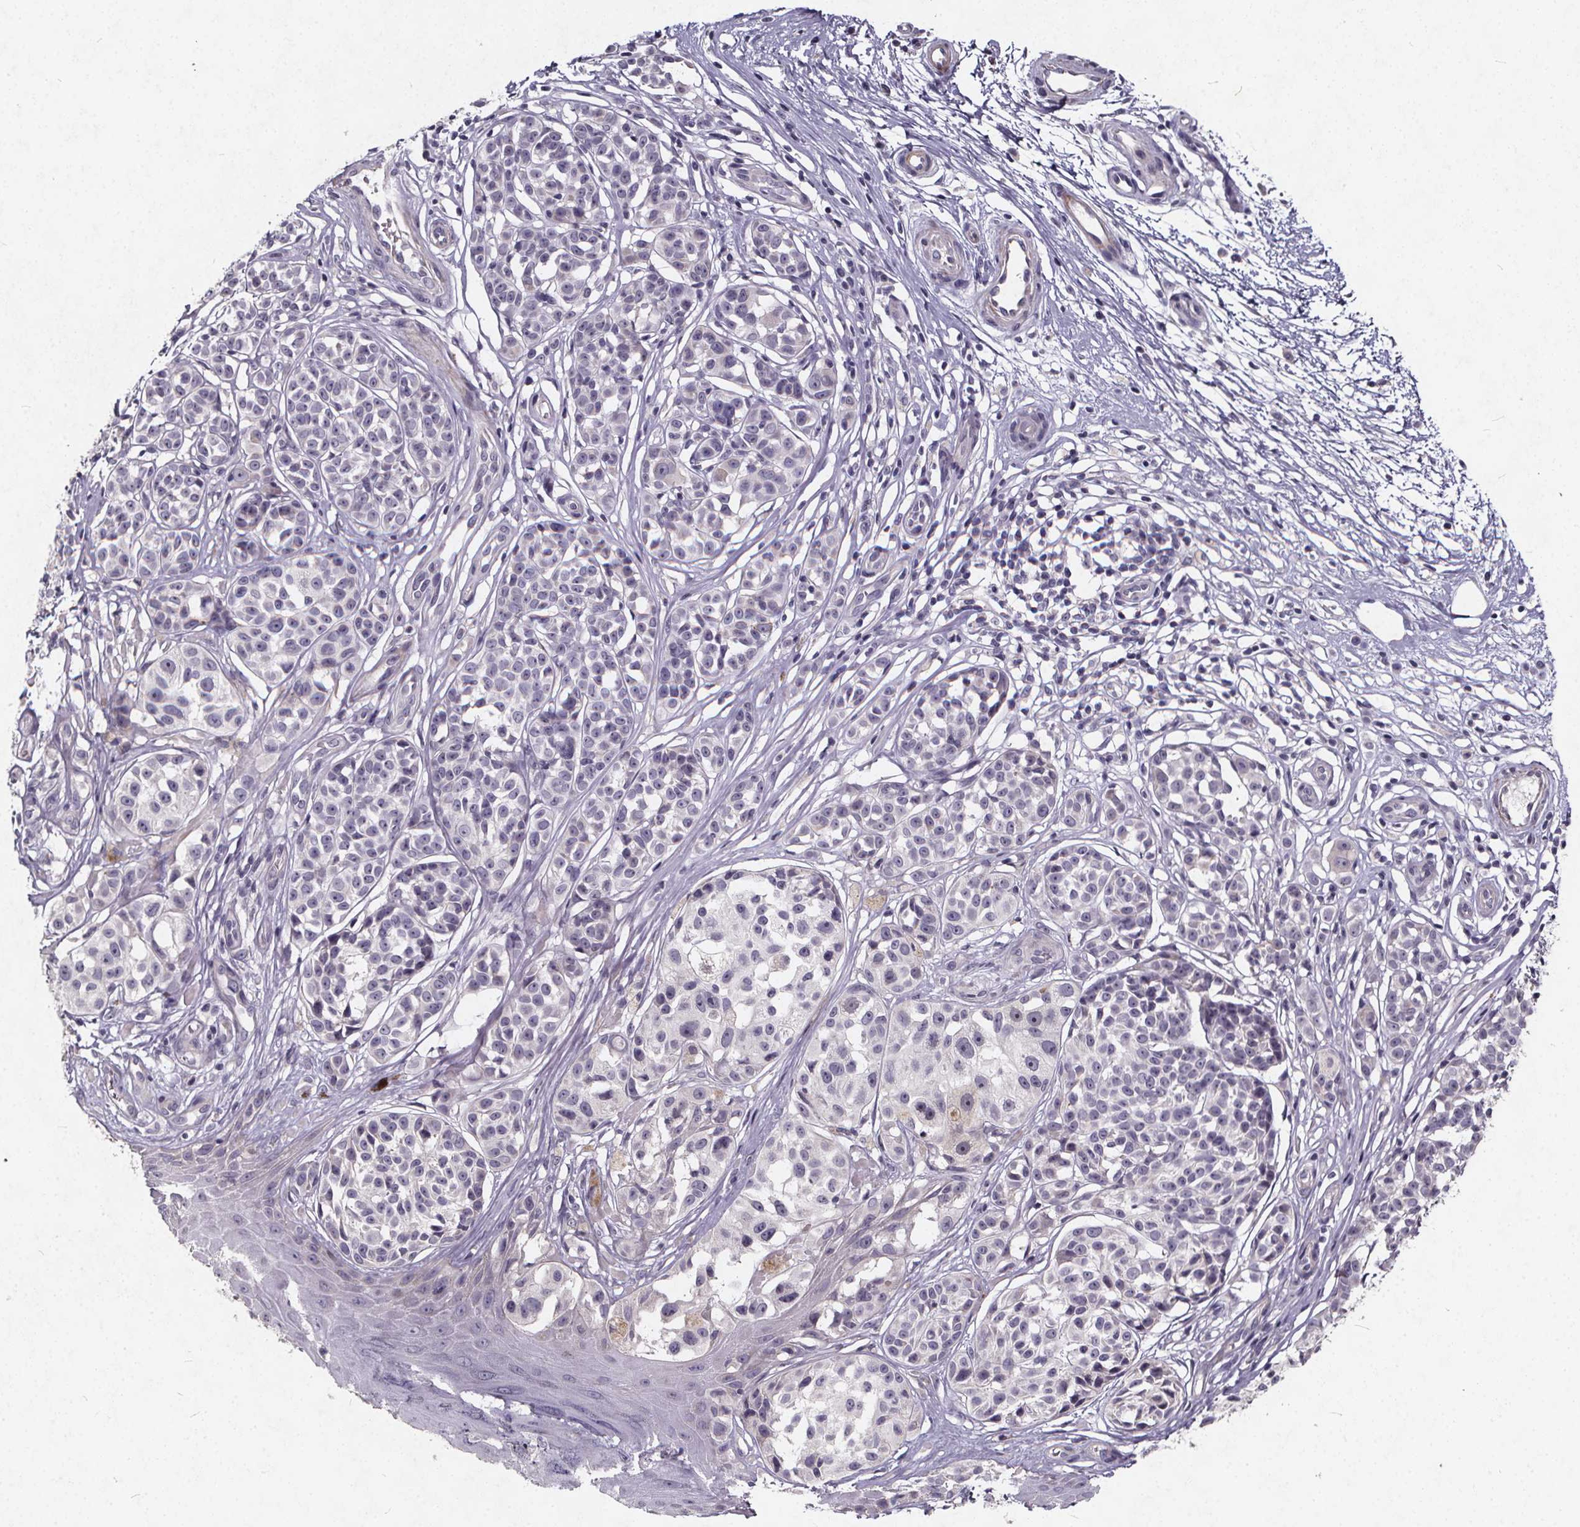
{"staining": {"intensity": "negative", "quantity": "none", "location": "none"}, "tissue": "melanoma", "cell_type": "Tumor cells", "image_type": "cancer", "snomed": [{"axis": "morphology", "description": "Malignant melanoma, NOS"}, {"axis": "topography", "description": "Skin"}], "caption": "Melanoma was stained to show a protein in brown. There is no significant positivity in tumor cells. The staining was performed using DAB to visualize the protein expression in brown, while the nuclei were stained in blue with hematoxylin (Magnification: 20x).", "gene": "TSPAN14", "patient": {"sex": "female", "age": 90}}